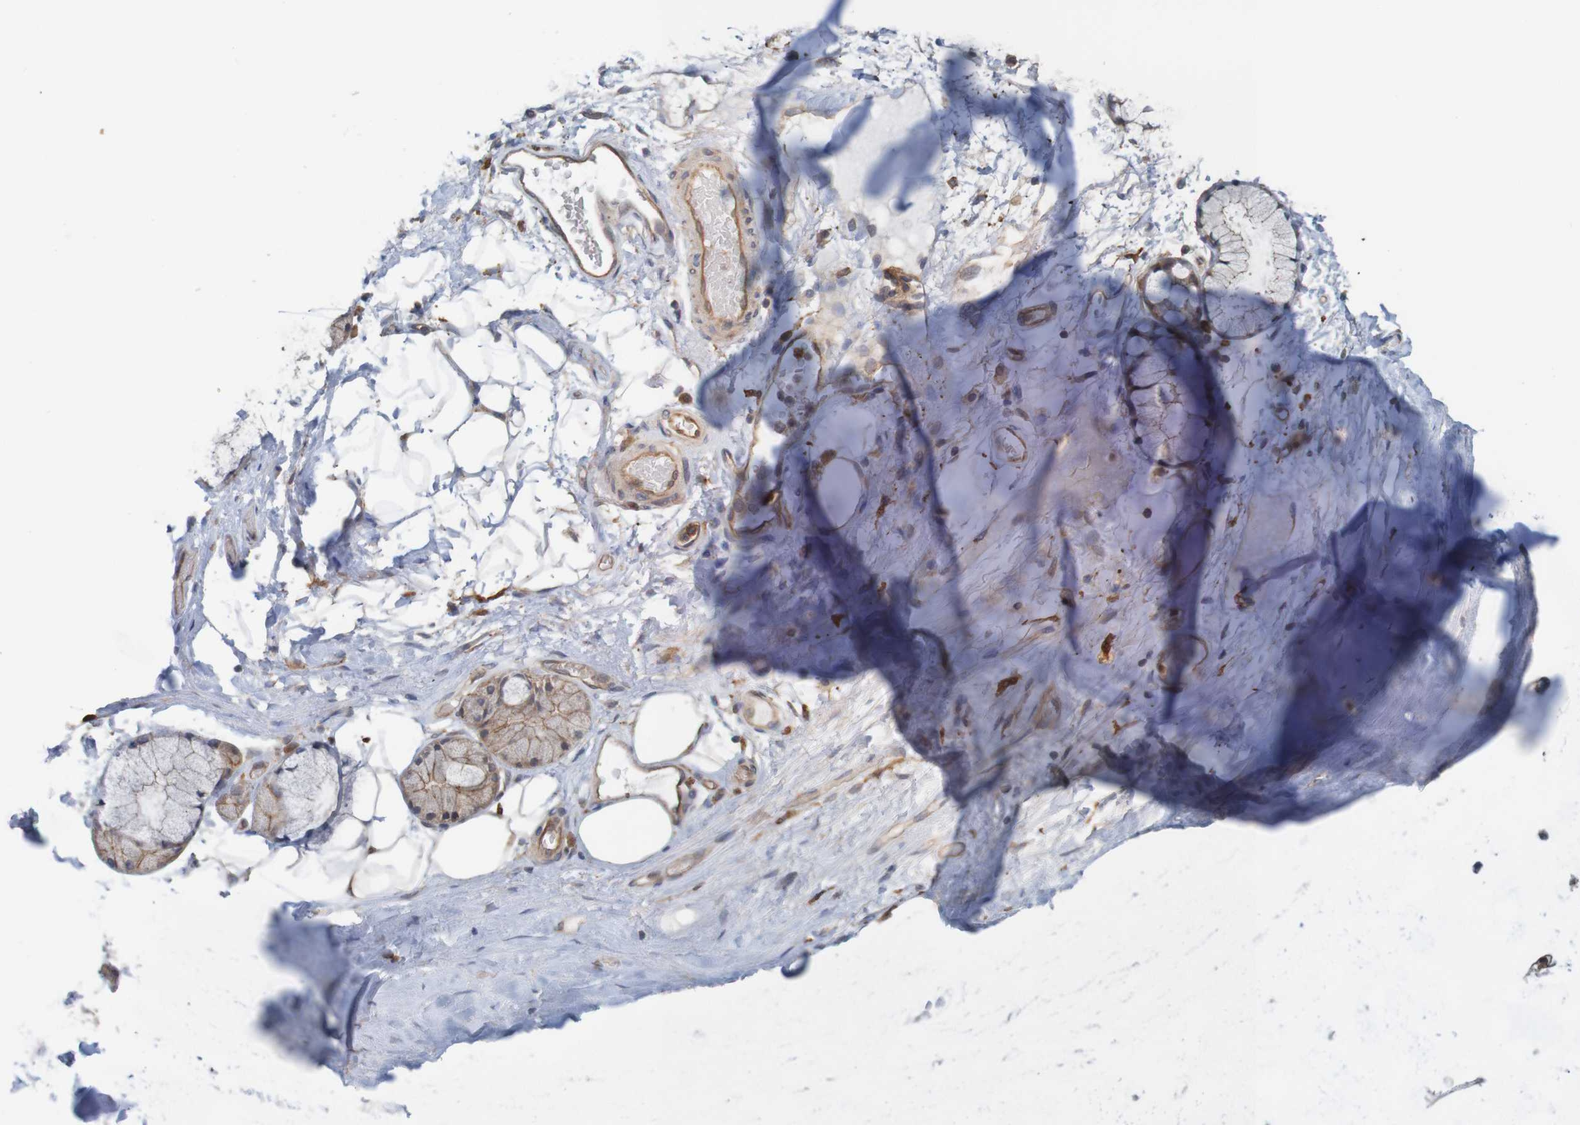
{"staining": {"intensity": "moderate", "quantity": "25%-75%", "location": "cytoplasmic/membranous"}, "tissue": "adipose tissue", "cell_type": "Adipocytes", "image_type": "normal", "snomed": [{"axis": "morphology", "description": "Normal tissue, NOS"}, {"axis": "topography", "description": "Cartilage tissue"}, {"axis": "topography", "description": "Bronchus"}], "caption": "A medium amount of moderate cytoplasmic/membranous positivity is identified in approximately 25%-75% of adipocytes in normal adipose tissue.", "gene": "ARHGEF11", "patient": {"sex": "female", "age": 73}}